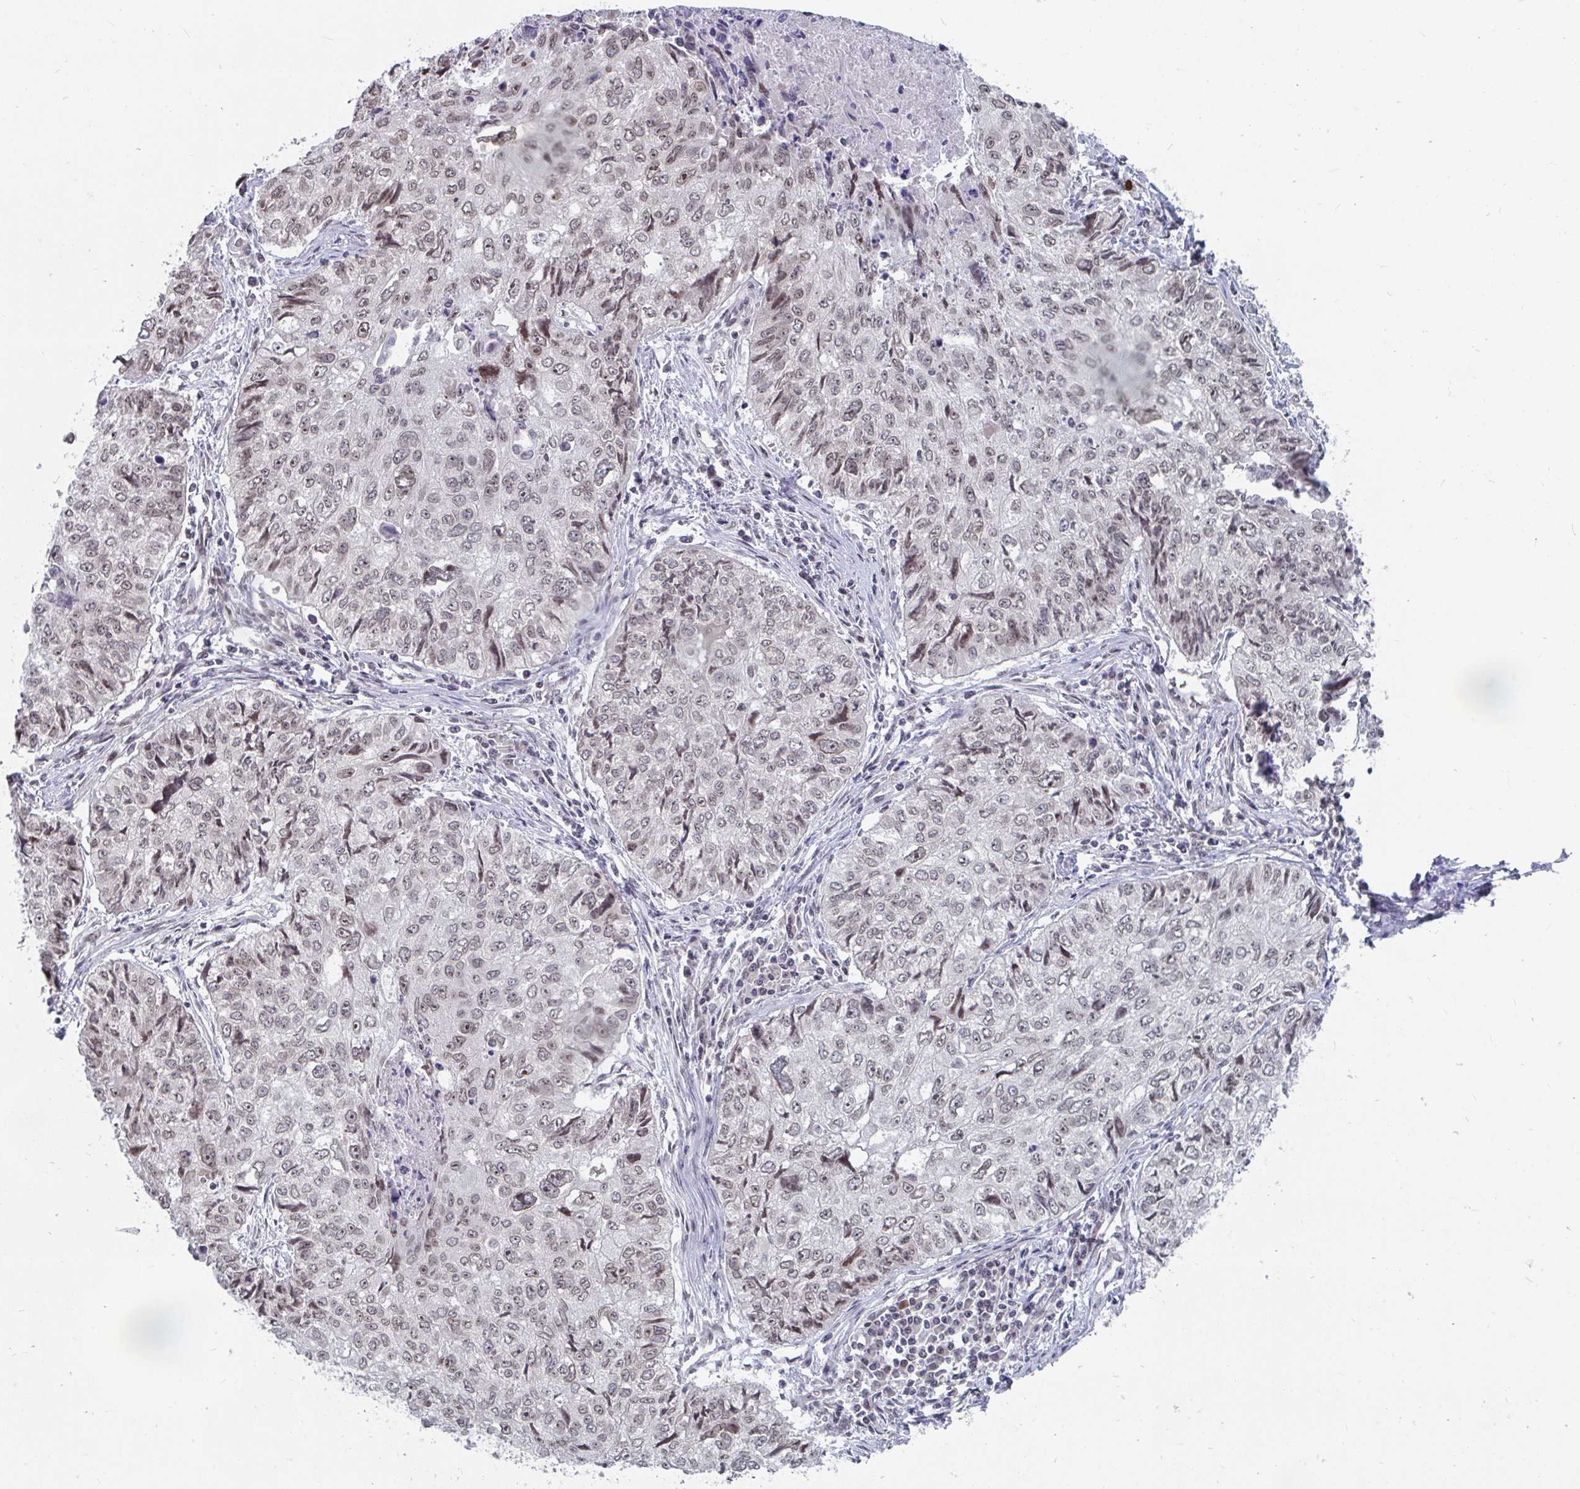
{"staining": {"intensity": "weak", "quantity": "25%-75%", "location": "nuclear"}, "tissue": "lung cancer", "cell_type": "Tumor cells", "image_type": "cancer", "snomed": [{"axis": "morphology", "description": "Normal morphology"}, {"axis": "morphology", "description": "Aneuploidy"}, {"axis": "morphology", "description": "Squamous cell carcinoma, NOS"}, {"axis": "topography", "description": "Lymph node"}, {"axis": "topography", "description": "Lung"}], "caption": "Brown immunohistochemical staining in human squamous cell carcinoma (lung) reveals weak nuclear expression in approximately 25%-75% of tumor cells. The staining was performed using DAB to visualize the protein expression in brown, while the nuclei were stained in blue with hematoxylin (Magnification: 20x).", "gene": "TRIP12", "patient": {"sex": "female", "age": 76}}